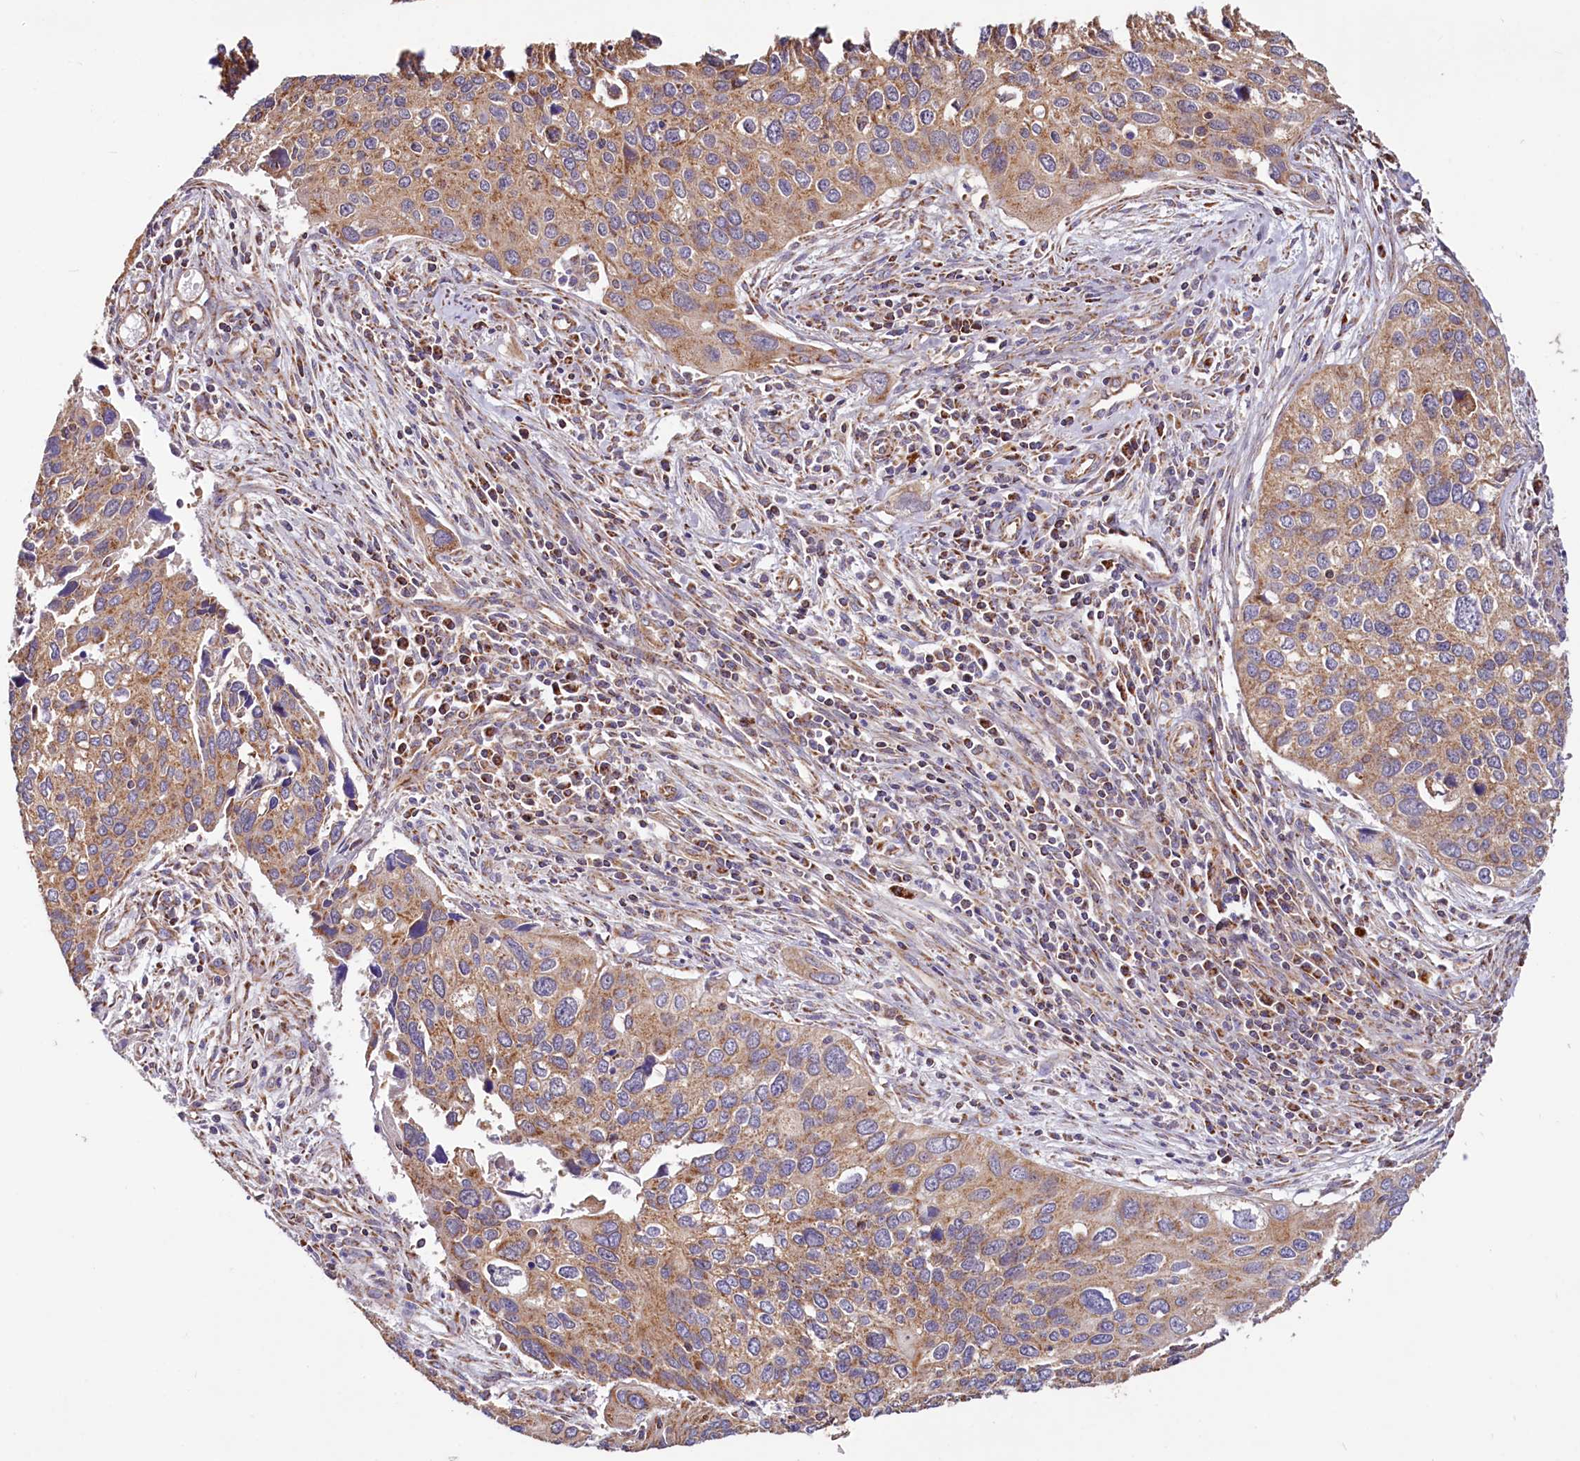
{"staining": {"intensity": "moderate", "quantity": ">75%", "location": "cytoplasmic/membranous"}, "tissue": "cervical cancer", "cell_type": "Tumor cells", "image_type": "cancer", "snomed": [{"axis": "morphology", "description": "Squamous cell carcinoma, NOS"}, {"axis": "topography", "description": "Cervix"}], "caption": "Immunohistochemistry image of neoplastic tissue: cervical cancer (squamous cell carcinoma) stained using IHC reveals medium levels of moderate protein expression localized specifically in the cytoplasmic/membranous of tumor cells, appearing as a cytoplasmic/membranous brown color.", "gene": "NUDT15", "patient": {"sex": "female", "age": 55}}